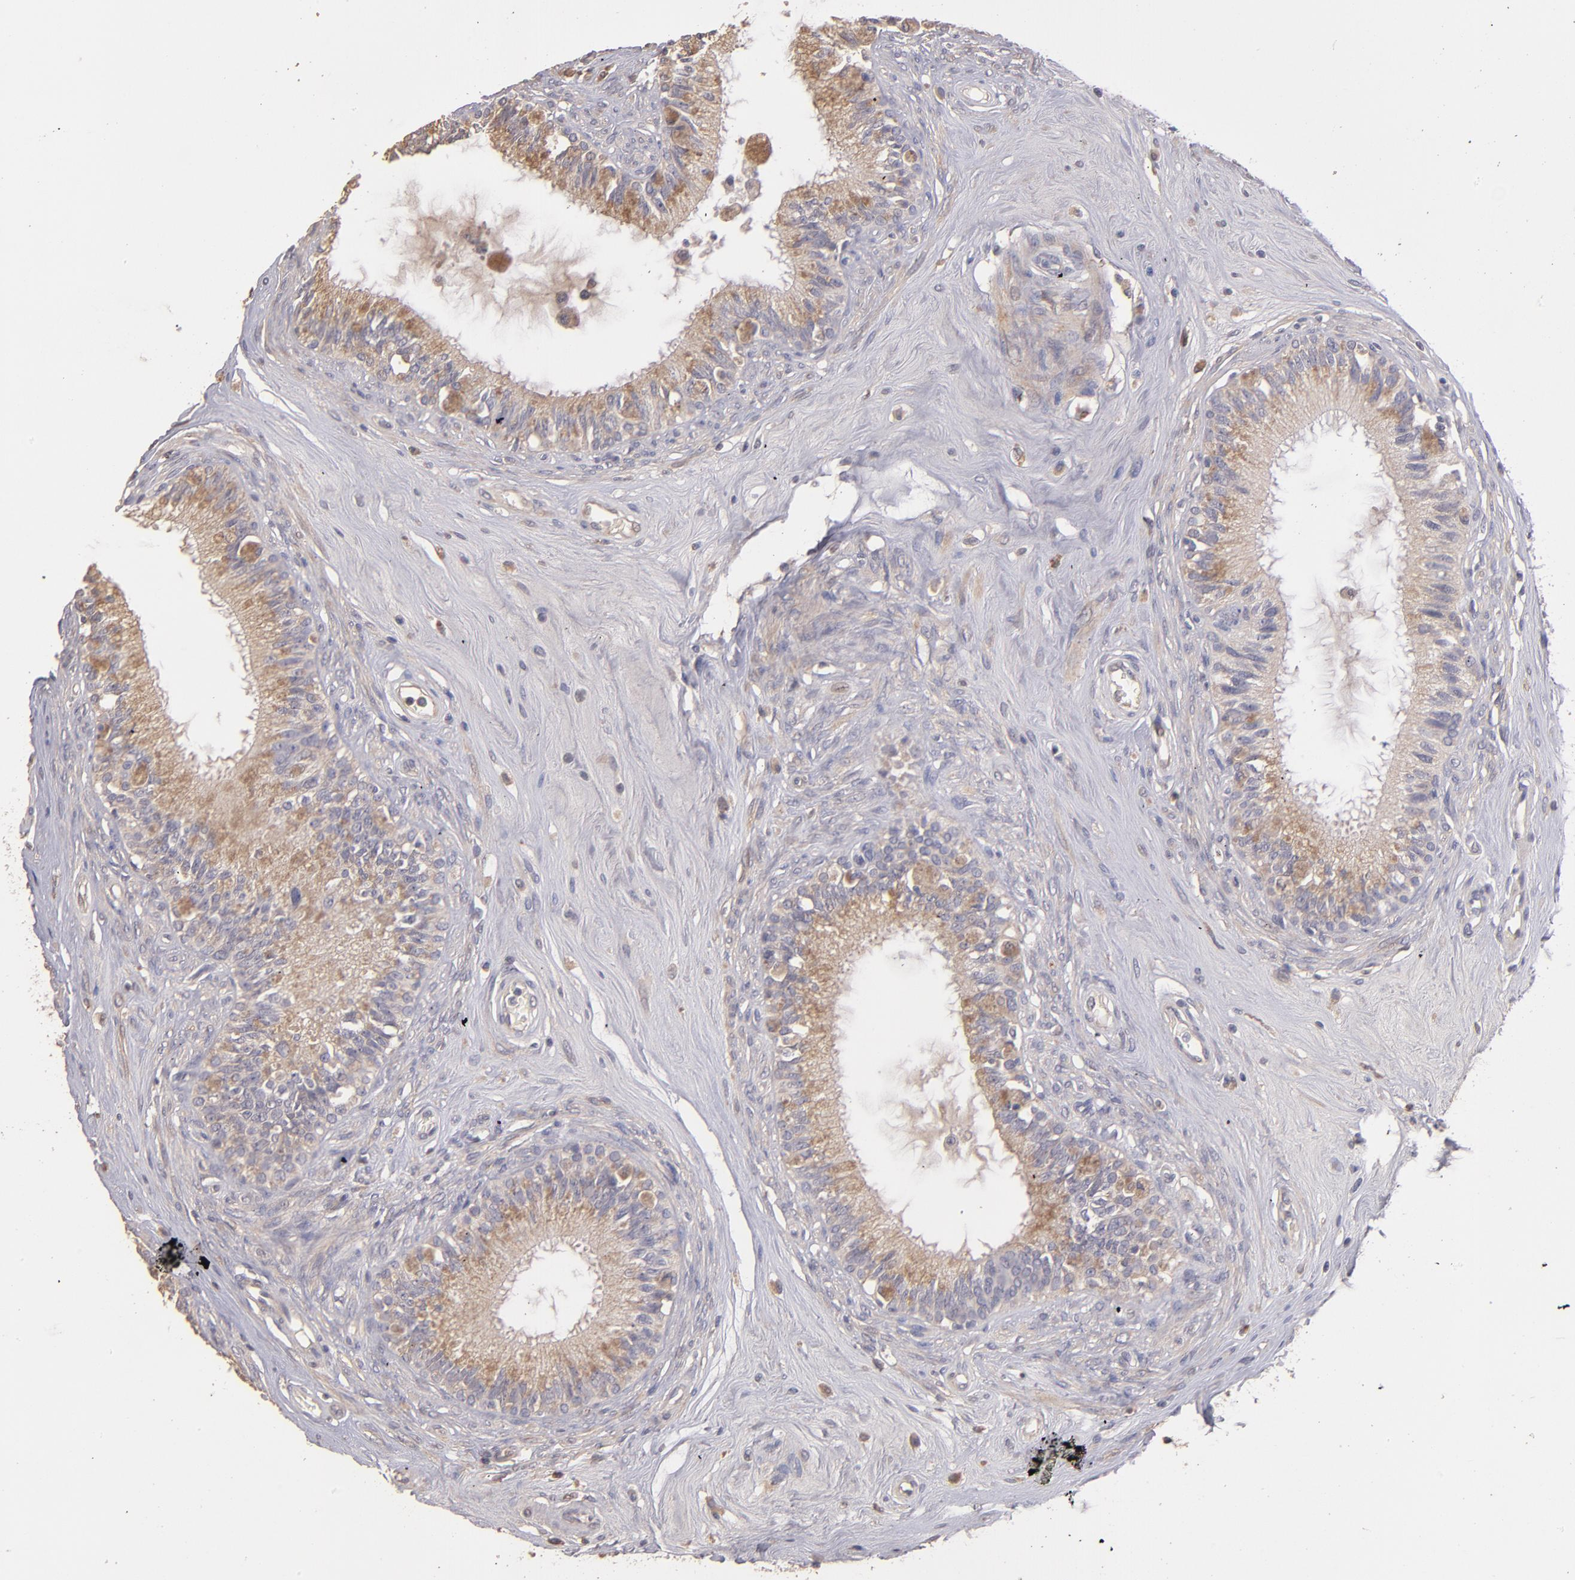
{"staining": {"intensity": "moderate", "quantity": "25%-75%", "location": "cytoplasmic/membranous"}, "tissue": "epididymis", "cell_type": "Glandular cells", "image_type": "normal", "snomed": [{"axis": "morphology", "description": "Normal tissue, NOS"}, {"axis": "morphology", "description": "Inflammation, NOS"}, {"axis": "topography", "description": "Epididymis"}], "caption": "This photomicrograph displays IHC staining of unremarkable epididymis, with medium moderate cytoplasmic/membranous expression in about 25%-75% of glandular cells.", "gene": "GNAZ", "patient": {"sex": "male", "age": 84}}